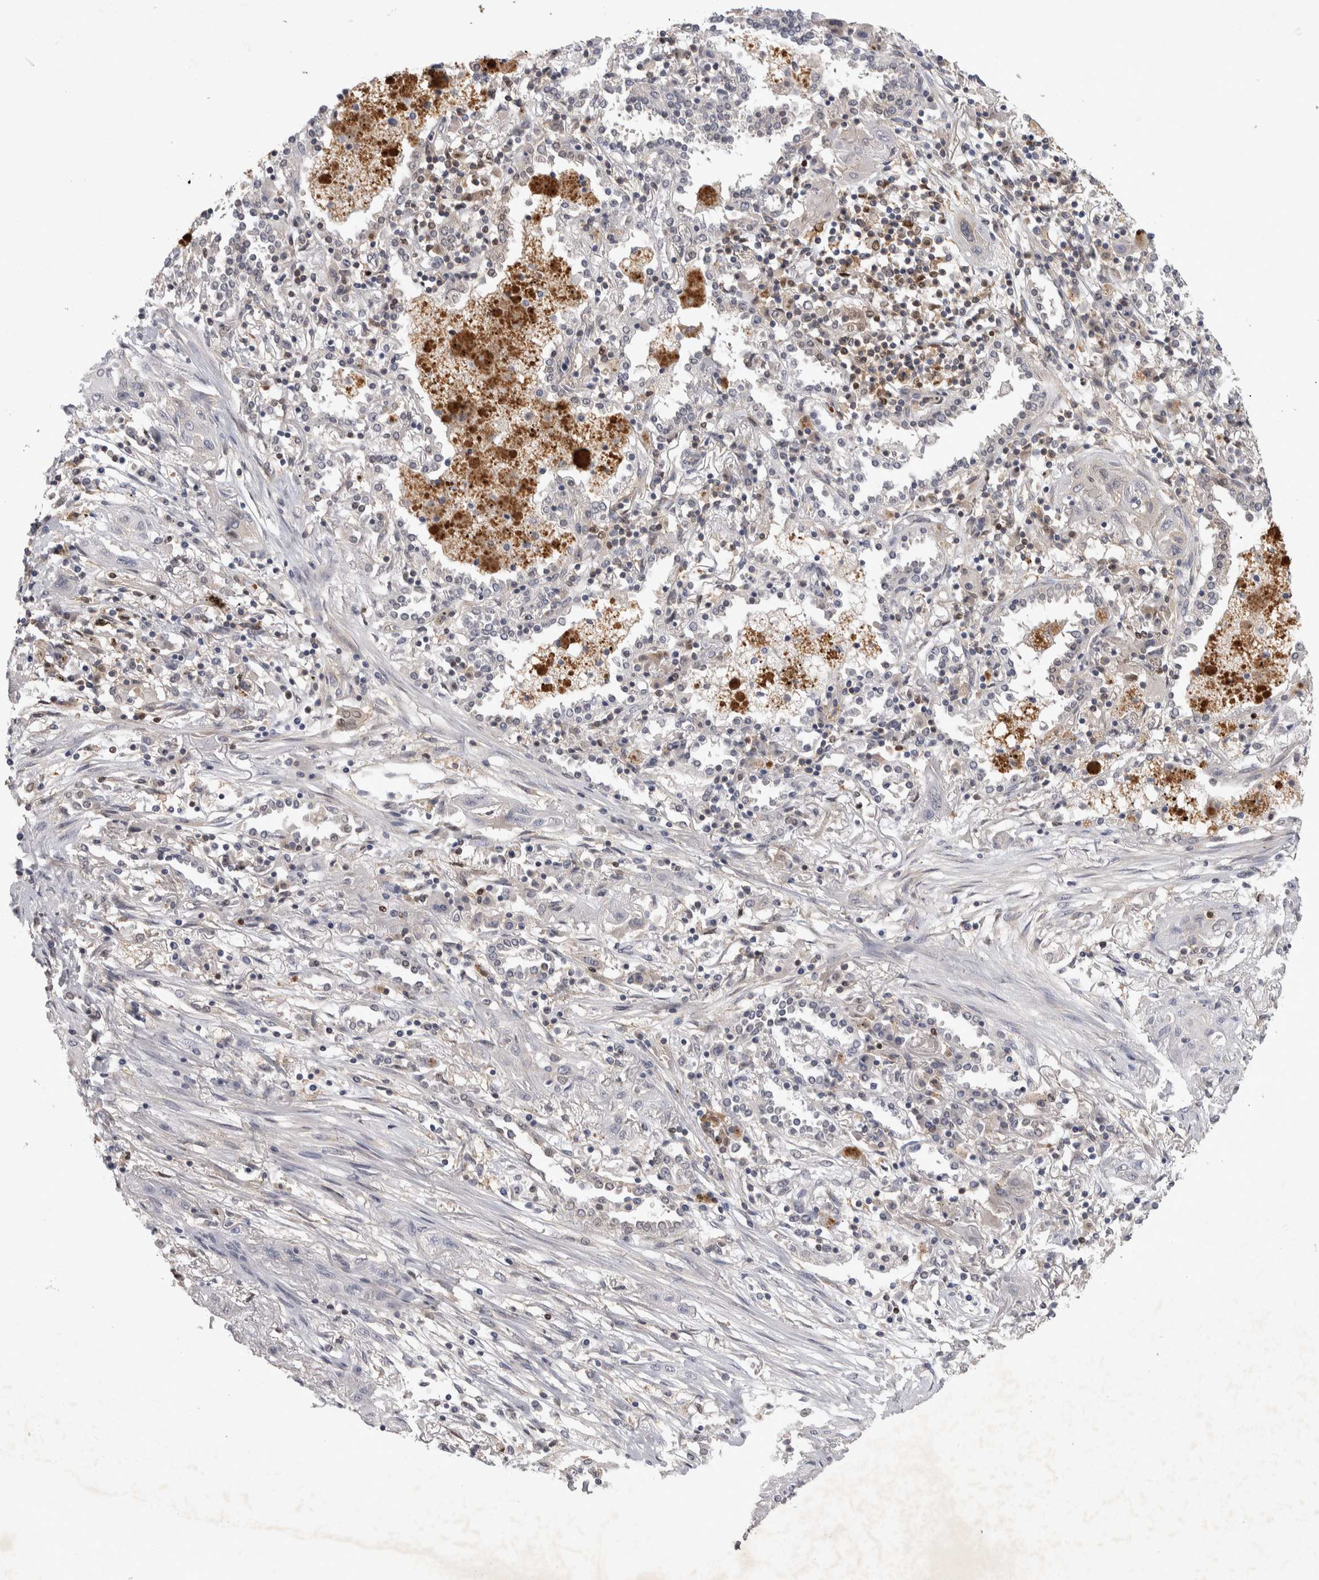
{"staining": {"intensity": "negative", "quantity": "none", "location": "none"}, "tissue": "lung cancer", "cell_type": "Tumor cells", "image_type": "cancer", "snomed": [{"axis": "morphology", "description": "Squamous cell carcinoma, NOS"}, {"axis": "topography", "description": "Lung"}], "caption": "This is an immunohistochemistry (IHC) micrograph of human lung squamous cell carcinoma. There is no staining in tumor cells.", "gene": "NFKB2", "patient": {"sex": "female", "age": 47}}